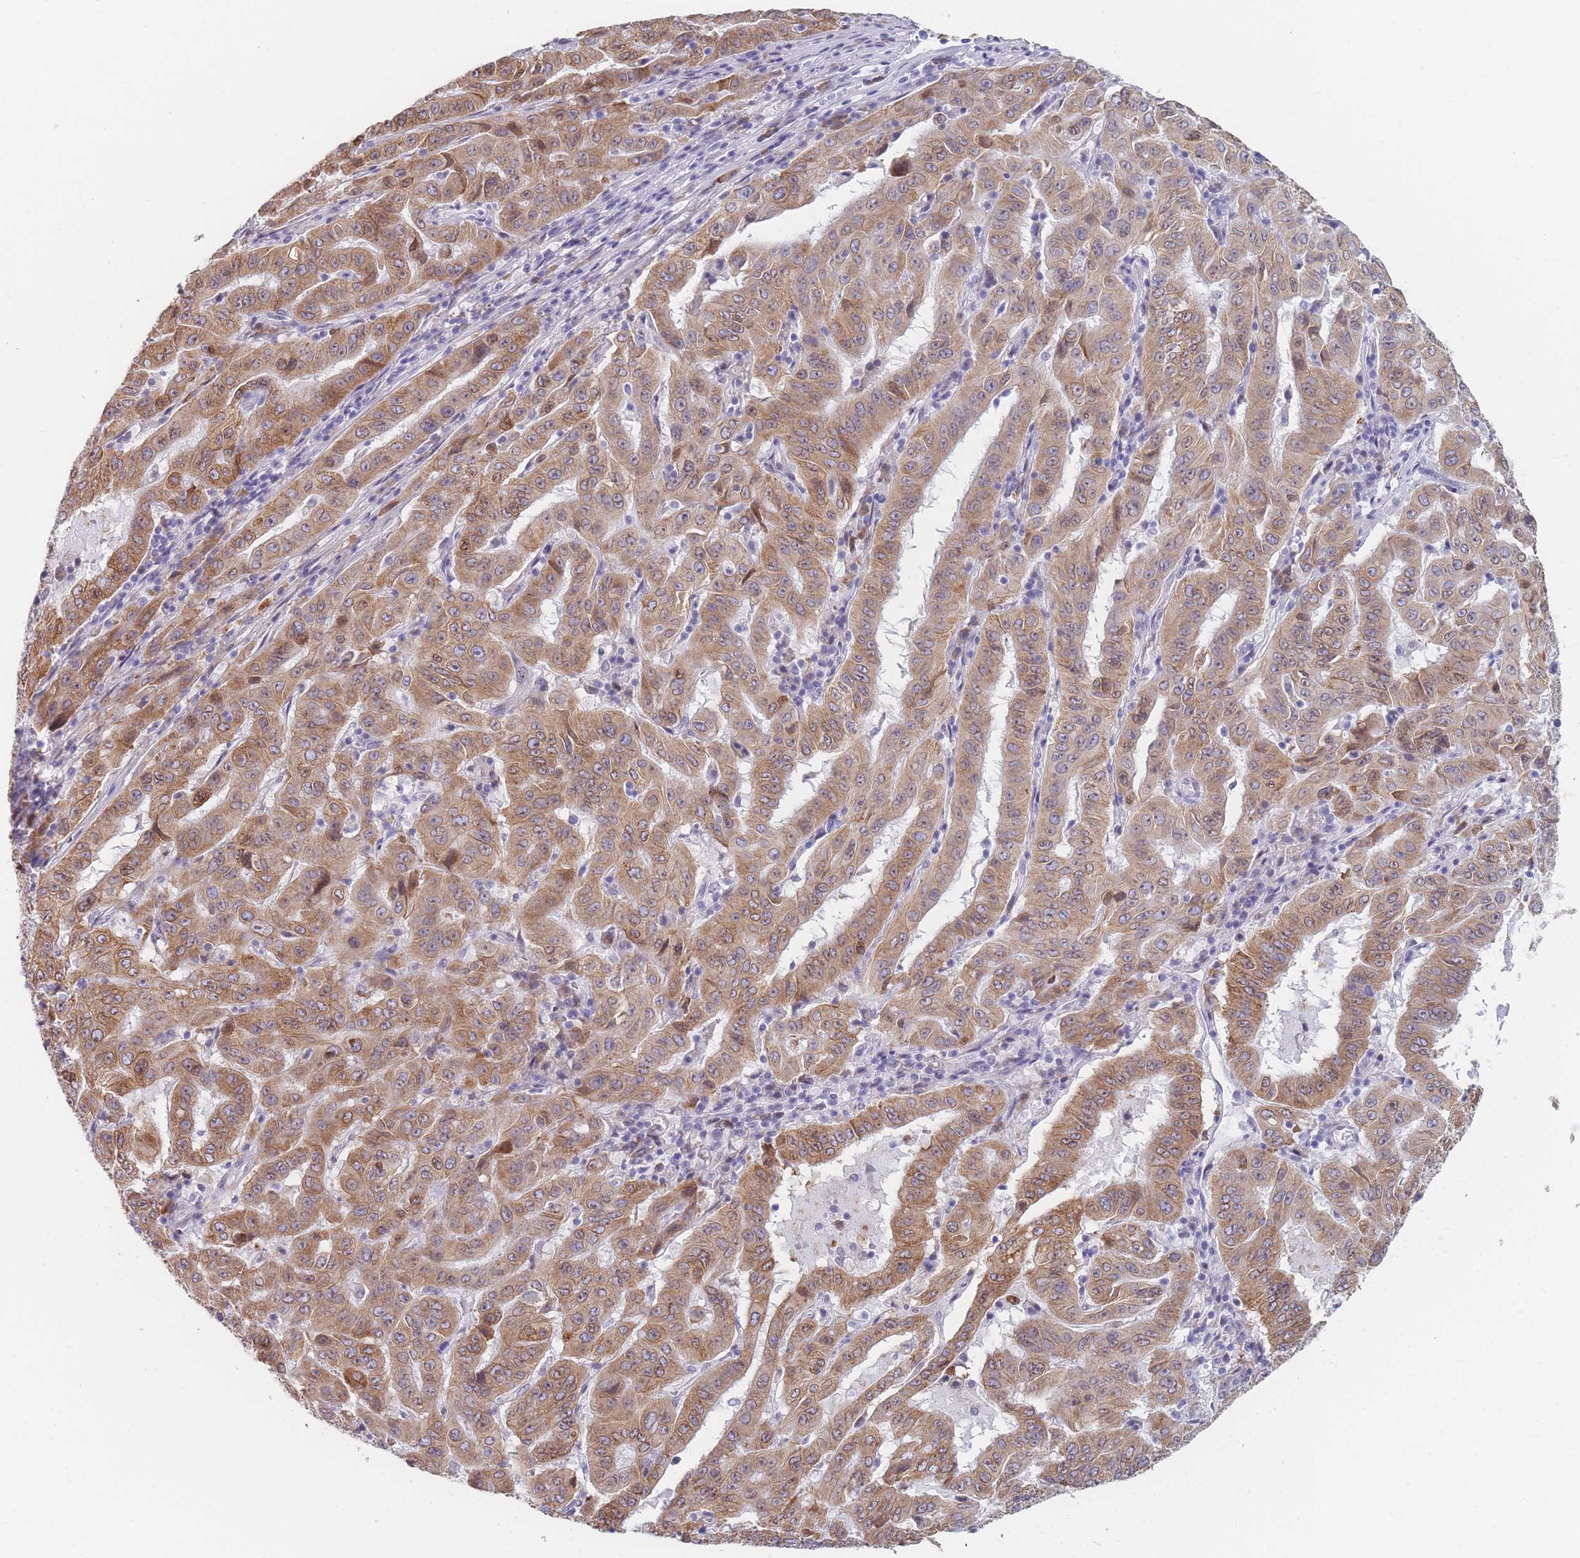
{"staining": {"intensity": "moderate", "quantity": ">75%", "location": "cytoplasmic/membranous"}, "tissue": "pancreatic cancer", "cell_type": "Tumor cells", "image_type": "cancer", "snomed": [{"axis": "morphology", "description": "Adenocarcinoma, NOS"}, {"axis": "topography", "description": "Pancreas"}], "caption": "Human adenocarcinoma (pancreatic) stained for a protein (brown) demonstrates moderate cytoplasmic/membranous positive positivity in approximately >75% of tumor cells.", "gene": "TMED10", "patient": {"sex": "male", "age": 63}}